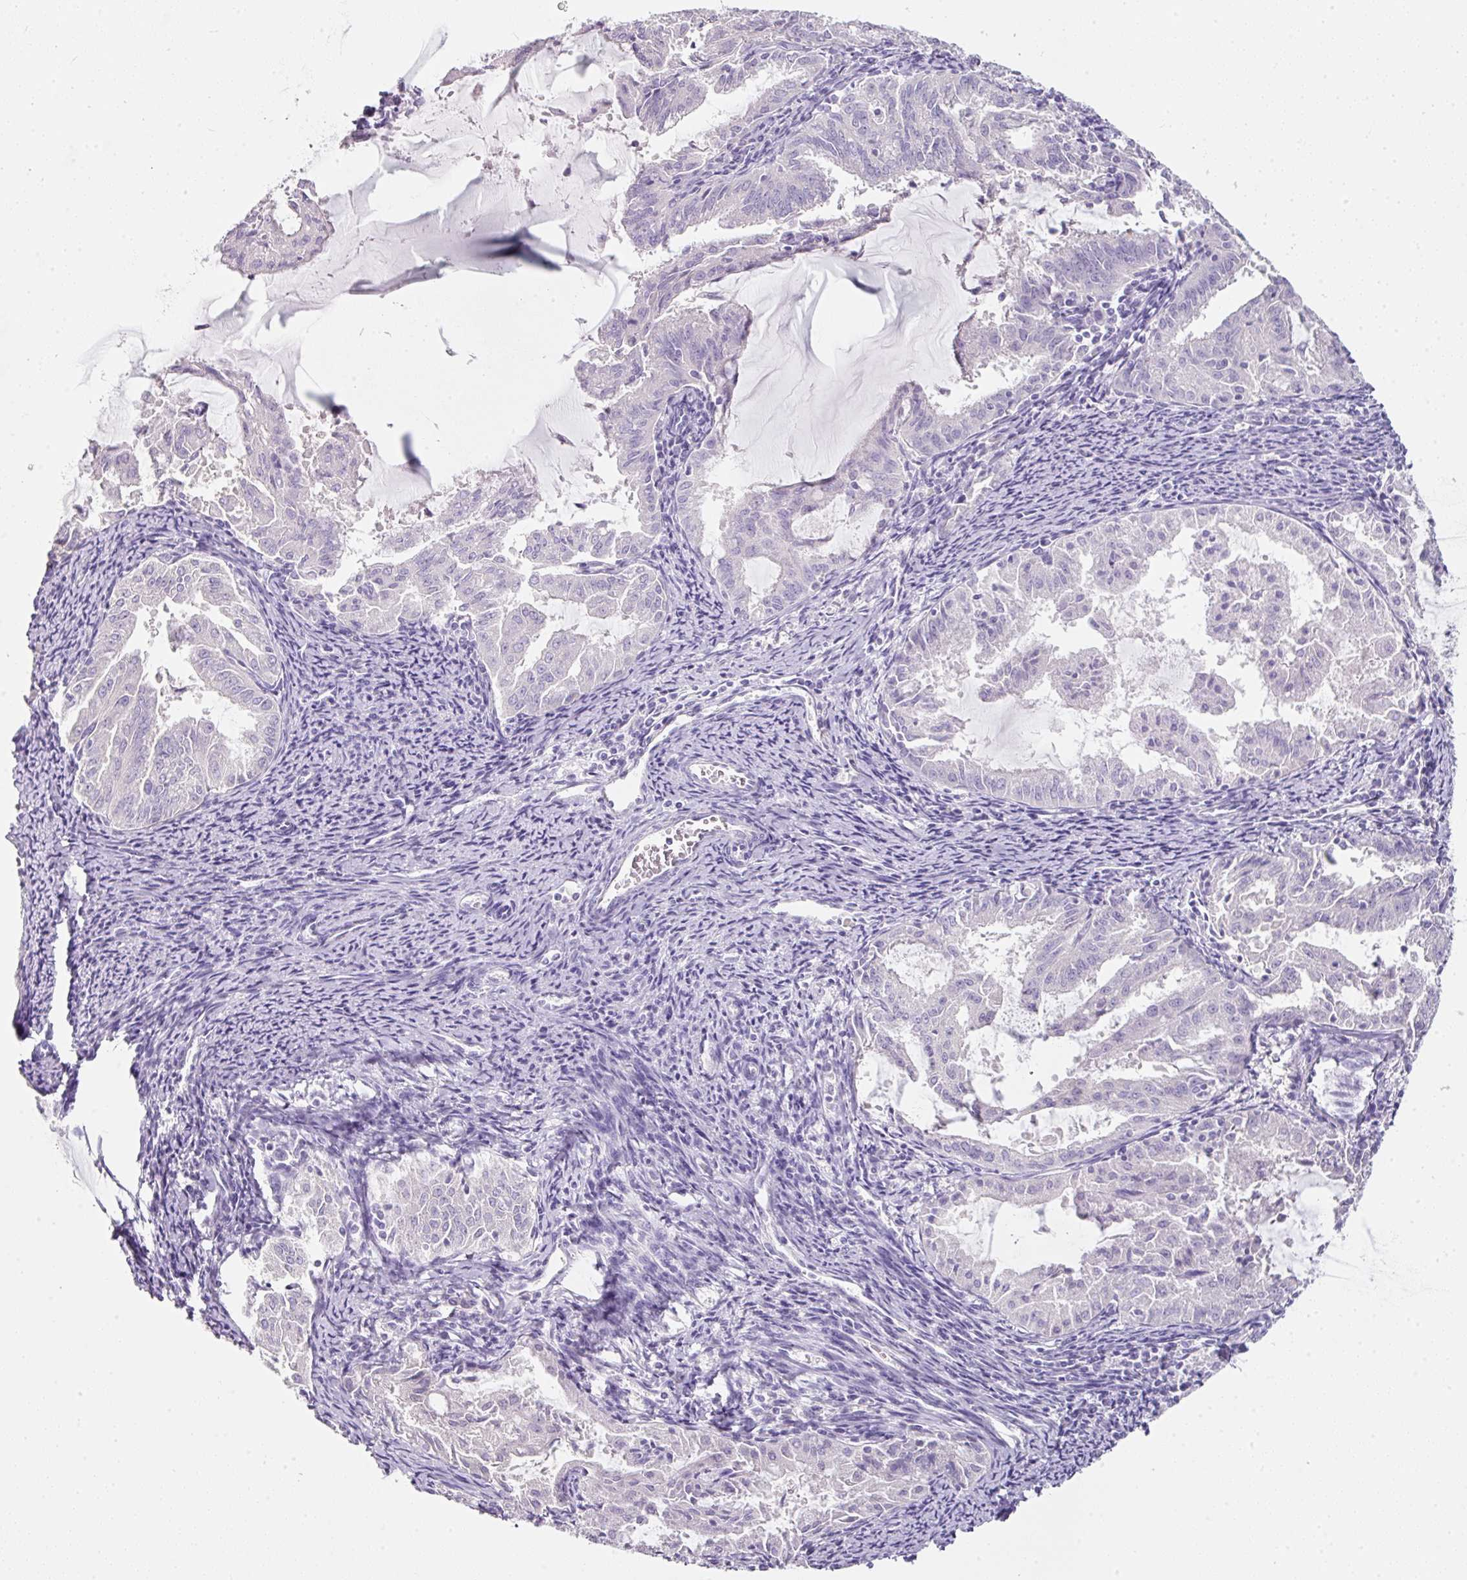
{"staining": {"intensity": "negative", "quantity": "none", "location": "none"}, "tissue": "endometrial cancer", "cell_type": "Tumor cells", "image_type": "cancer", "snomed": [{"axis": "morphology", "description": "Adenocarcinoma, NOS"}, {"axis": "topography", "description": "Endometrium"}], "caption": "IHC micrograph of endometrial adenocarcinoma stained for a protein (brown), which displays no expression in tumor cells.", "gene": "SLC2A2", "patient": {"sex": "female", "age": 70}}